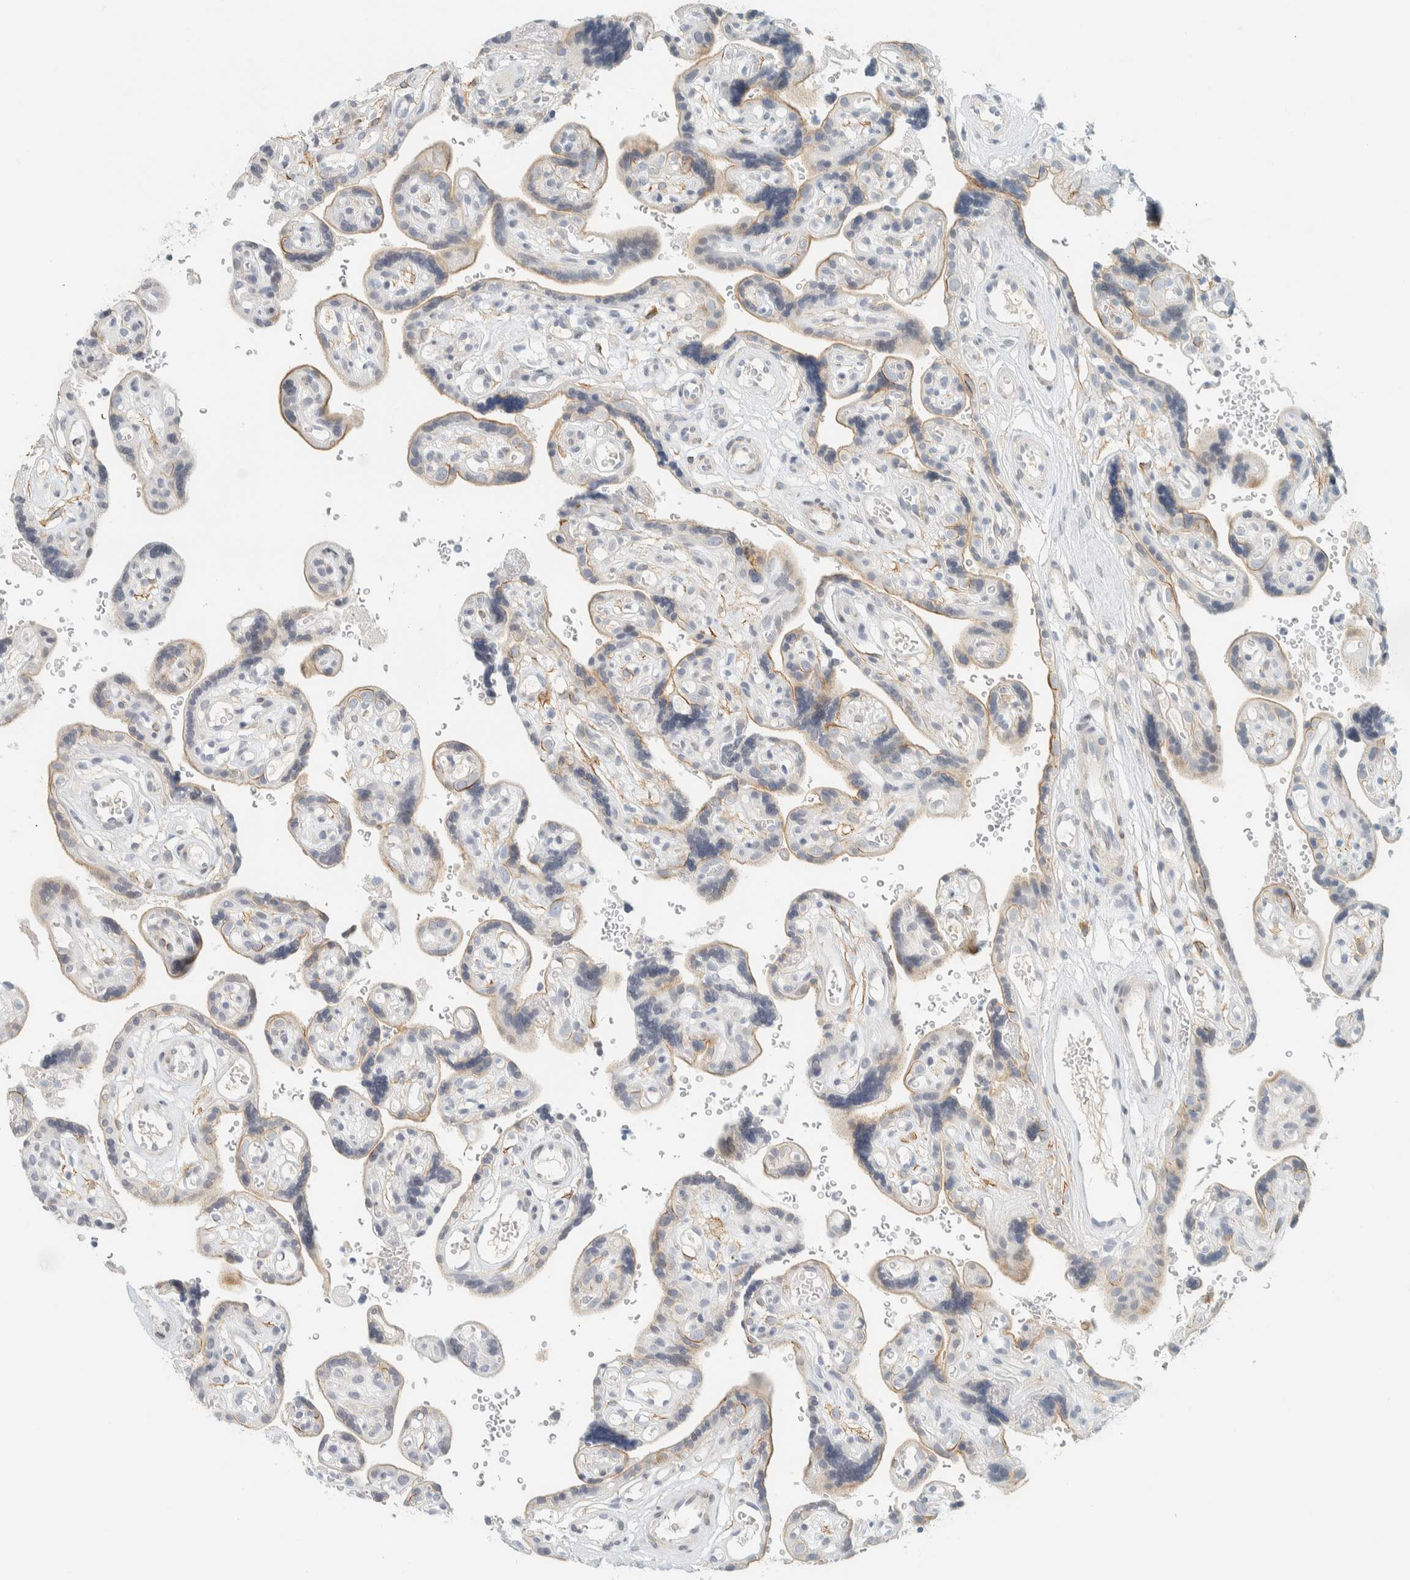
{"staining": {"intensity": "weak", "quantity": "<25%", "location": "cytoplasmic/membranous"}, "tissue": "placenta", "cell_type": "Decidual cells", "image_type": "normal", "snomed": [{"axis": "morphology", "description": "Normal tissue, NOS"}, {"axis": "topography", "description": "Placenta"}], "caption": "Decidual cells are negative for brown protein staining in unremarkable placenta. (Brightfield microscopy of DAB immunohistochemistry at high magnification).", "gene": "C1QTNF12", "patient": {"sex": "female", "age": 30}}